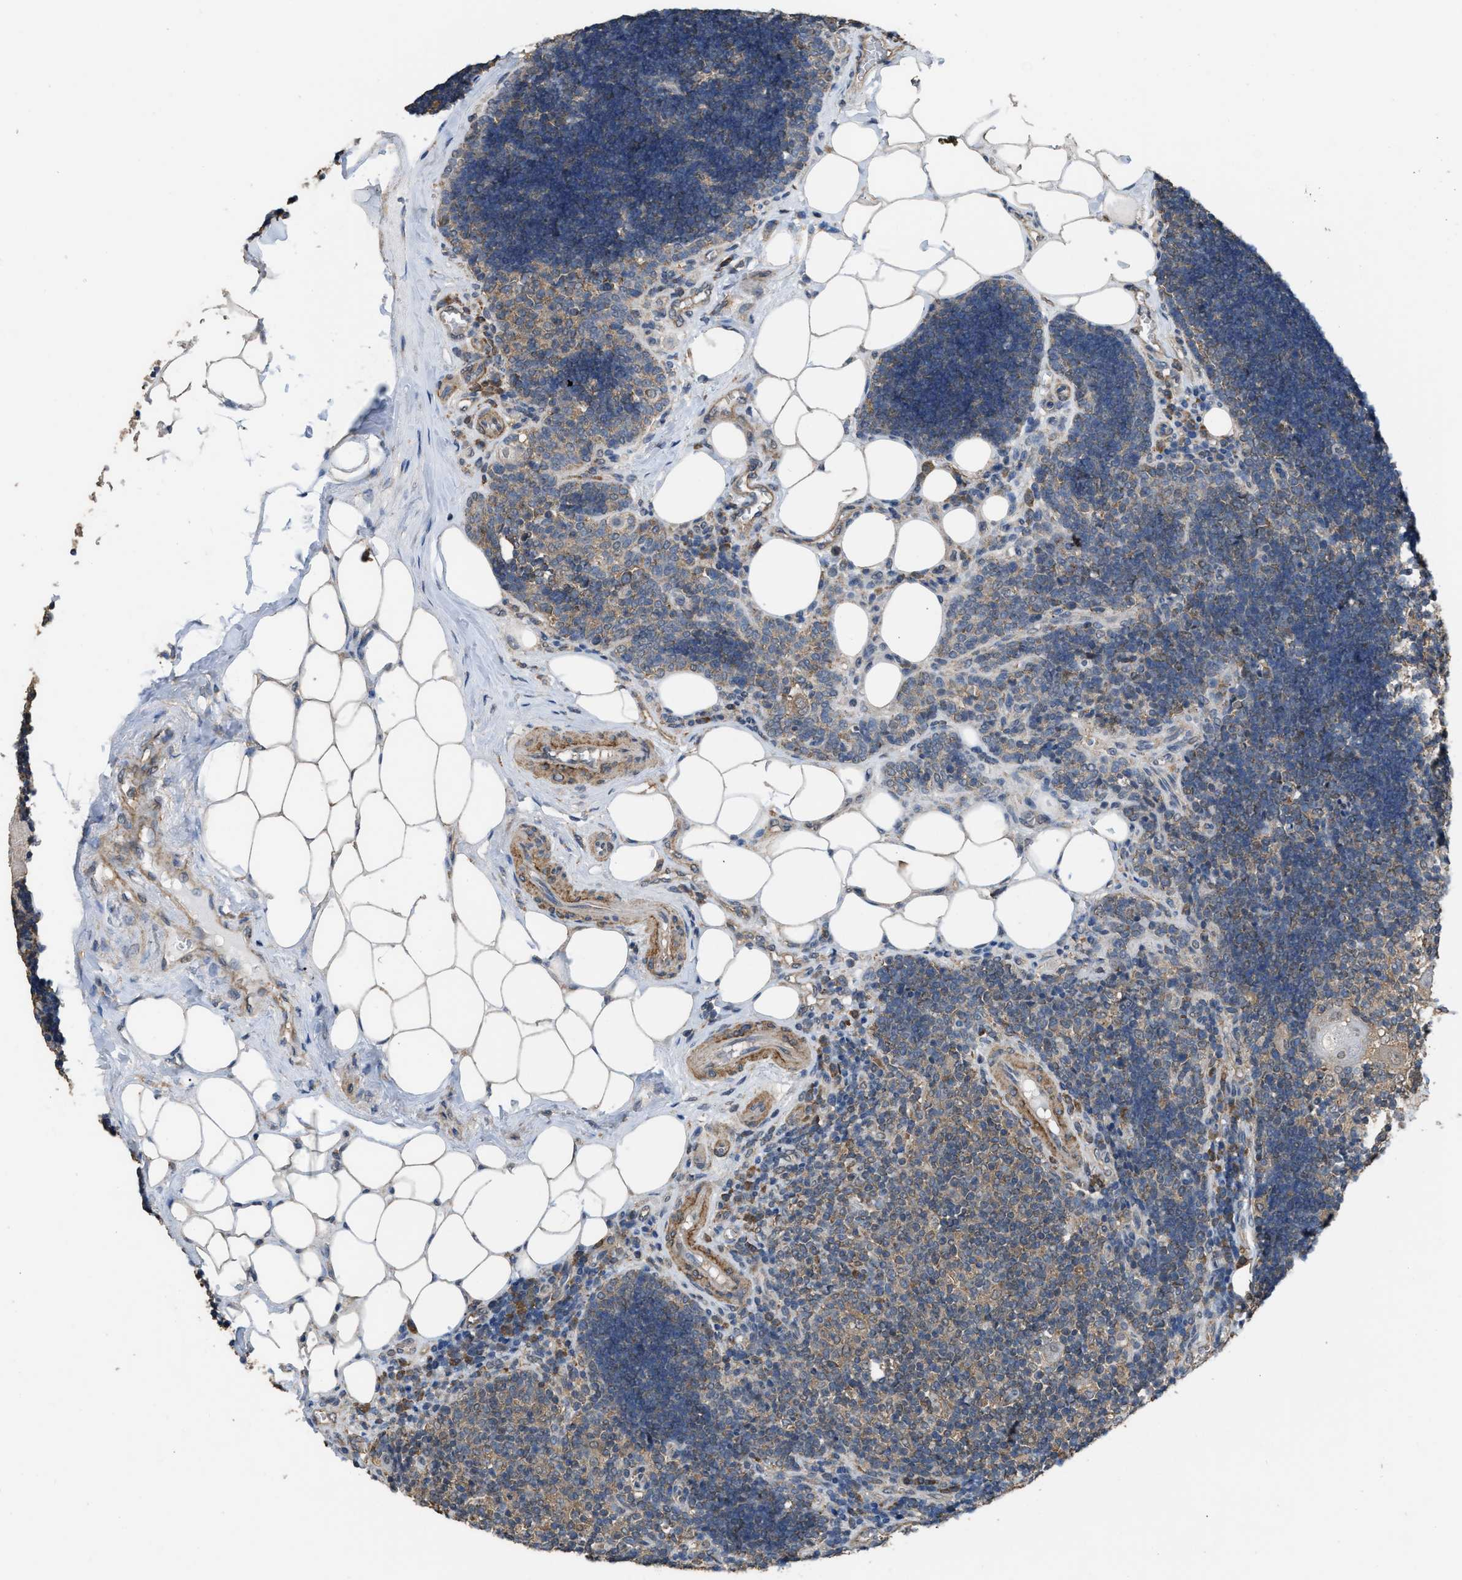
{"staining": {"intensity": "moderate", "quantity": "25%-75%", "location": "cytoplasmic/membranous"}, "tissue": "lymph node", "cell_type": "Germinal center cells", "image_type": "normal", "snomed": [{"axis": "morphology", "description": "Normal tissue, NOS"}, {"axis": "topography", "description": "Lymph node"}], "caption": "A medium amount of moderate cytoplasmic/membranous positivity is seen in approximately 25%-75% of germinal center cells in benign lymph node.", "gene": "ARL6", "patient": {"sex": "male", "age": 33}}